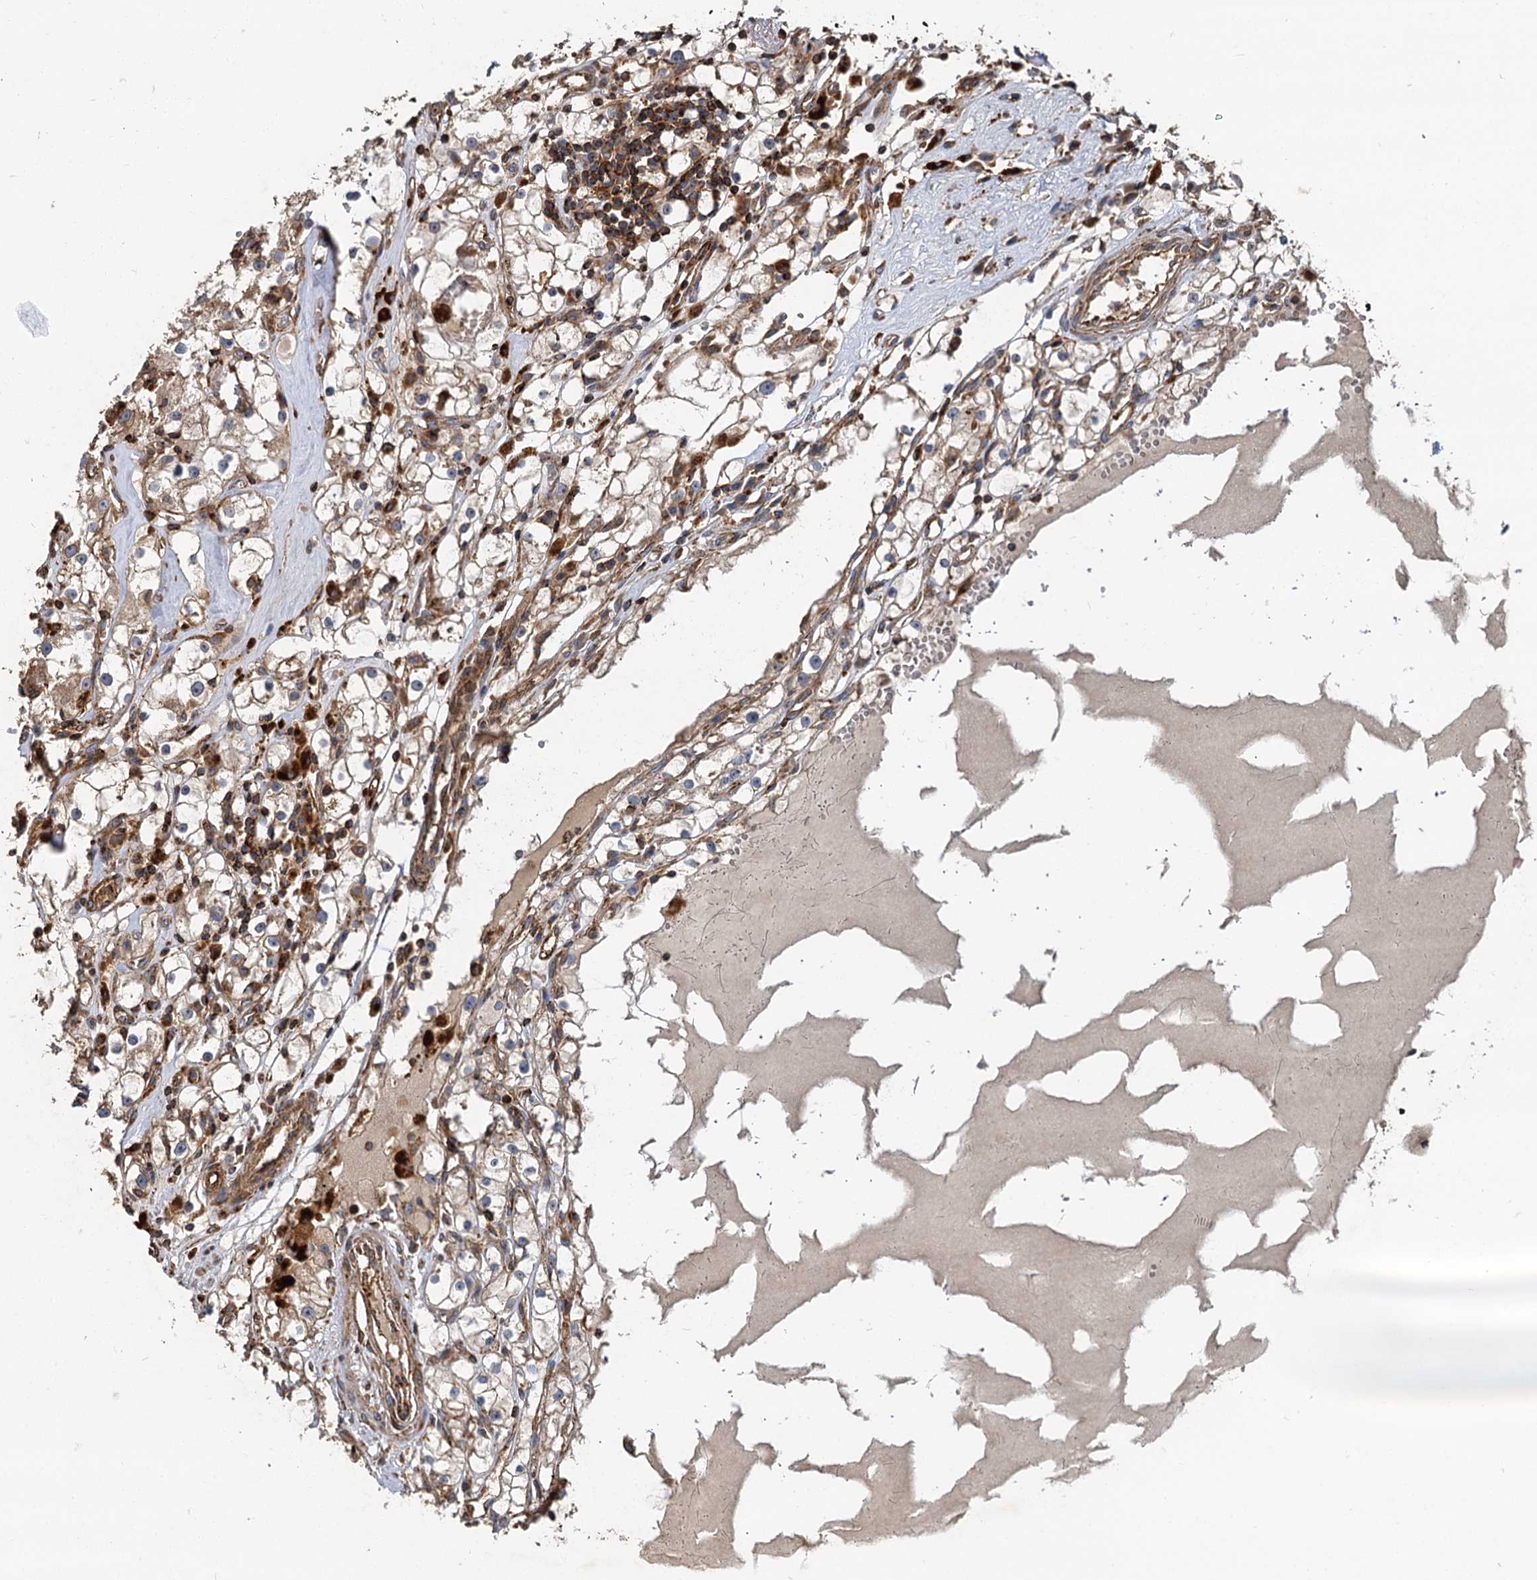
{"staining": {"intensity": "weak", "quantity": ">75%", "location": "cytoplasmic/membranous"}, "tissue": "renal cancer", "cell_type": "Tumor cells", "image_type": "cancer", "snomed": [{"axis": "morphology", "description": "Adenocarcinoma, NOS"}, {"axis": "topography", "description": "Kidney"}], "caption": "The histopathology image reveals immunohistochemical staining of renal cancer (adenocarcinoma). There is weak cytoplasmic/membranous positivity is identified in approximately >75% of tumor cells.", "gene": "WDR73", "patient": {"sex": "male", "age": 56}}